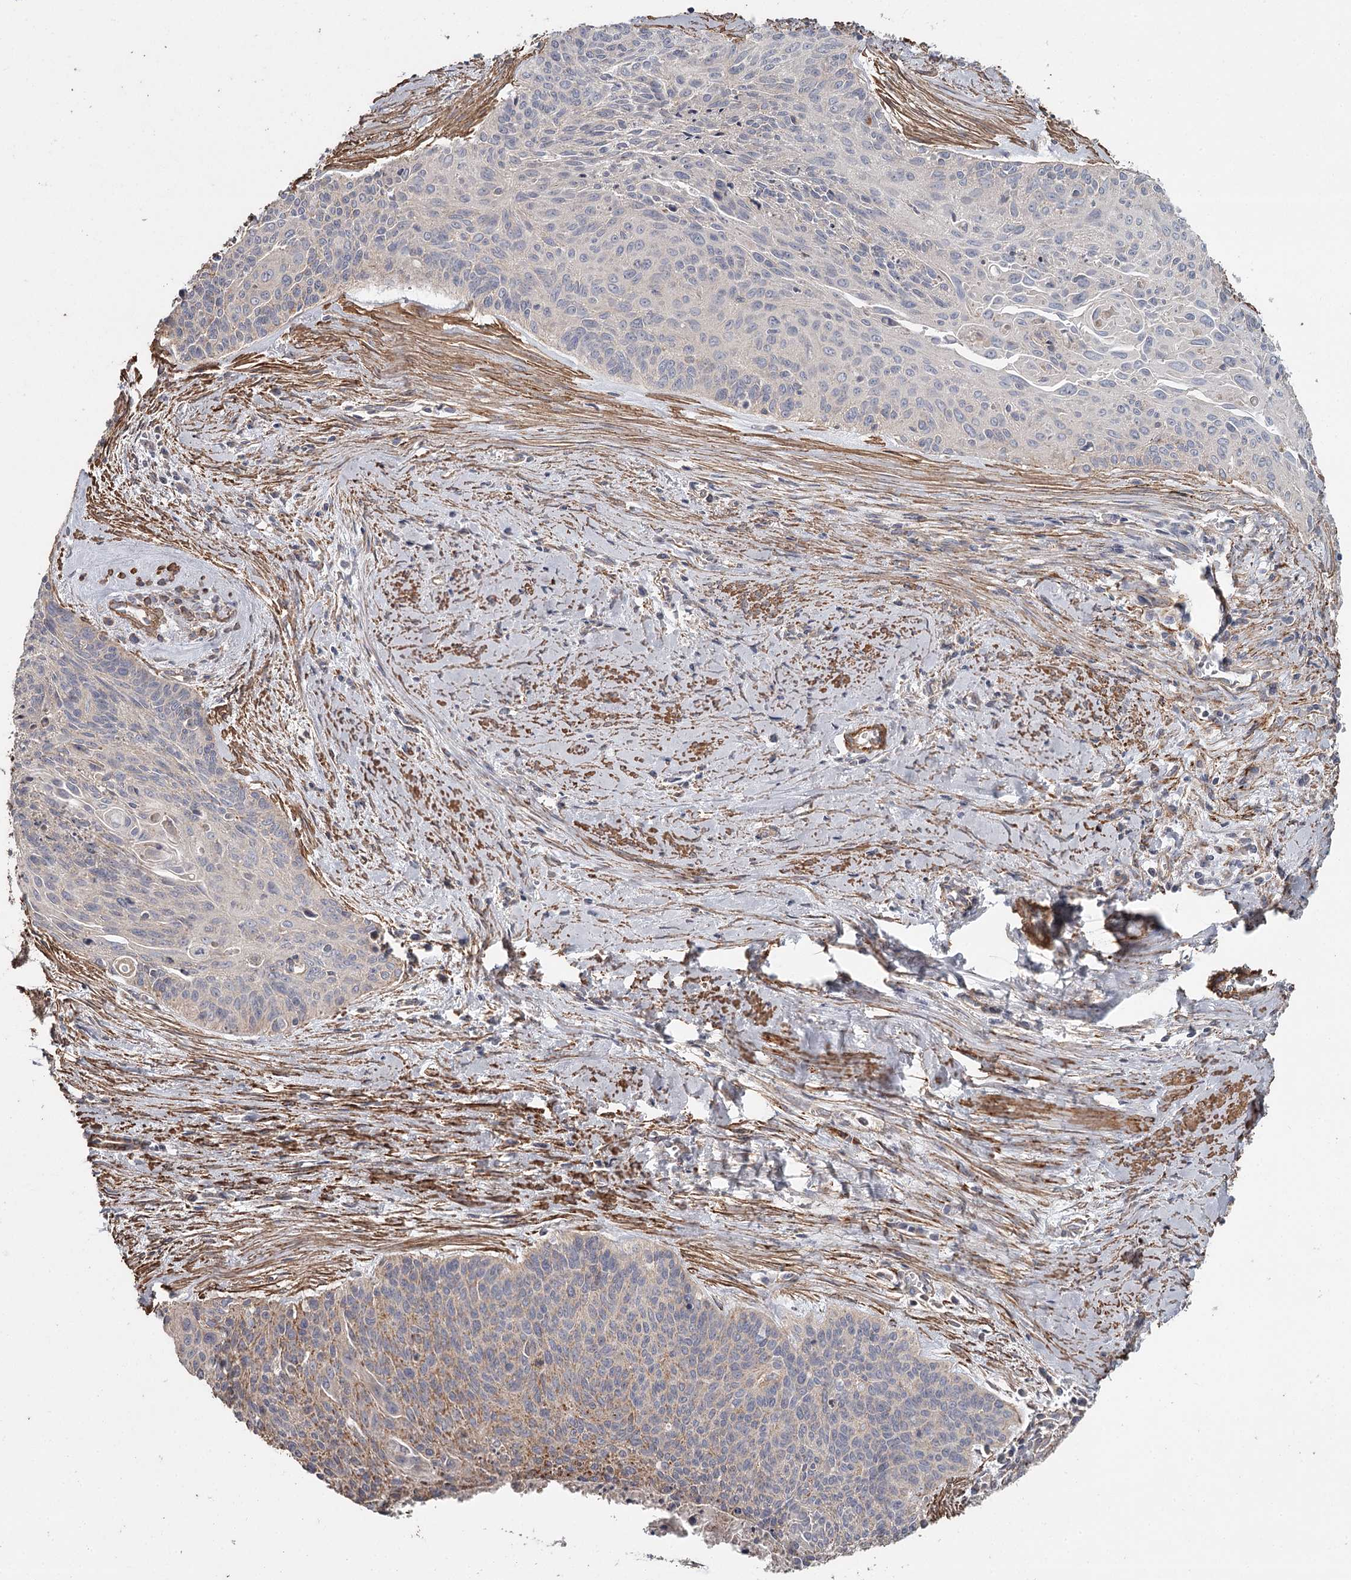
{"staining": {"intensity": "negative", "quantity": "none", "location": "none"}, "tissue": "cervical cancer", "cell_type": "Tumor cells", "image_type": "cancer", "snomed": [{"axis": "morphology", "description": "Squamous cell carcinoma, NOS"}, {"axis": "topography", "description": "Cervix"}], "caption": "This is a histopathology image of immunohistochemistry (IHC) staining of cervical squamous cell carcinoma, which shows no staining in tumor cells. Nuclei are stained in blue.", "gene": "DHRS9", "patient": {"sex": "female", "age": 55}}